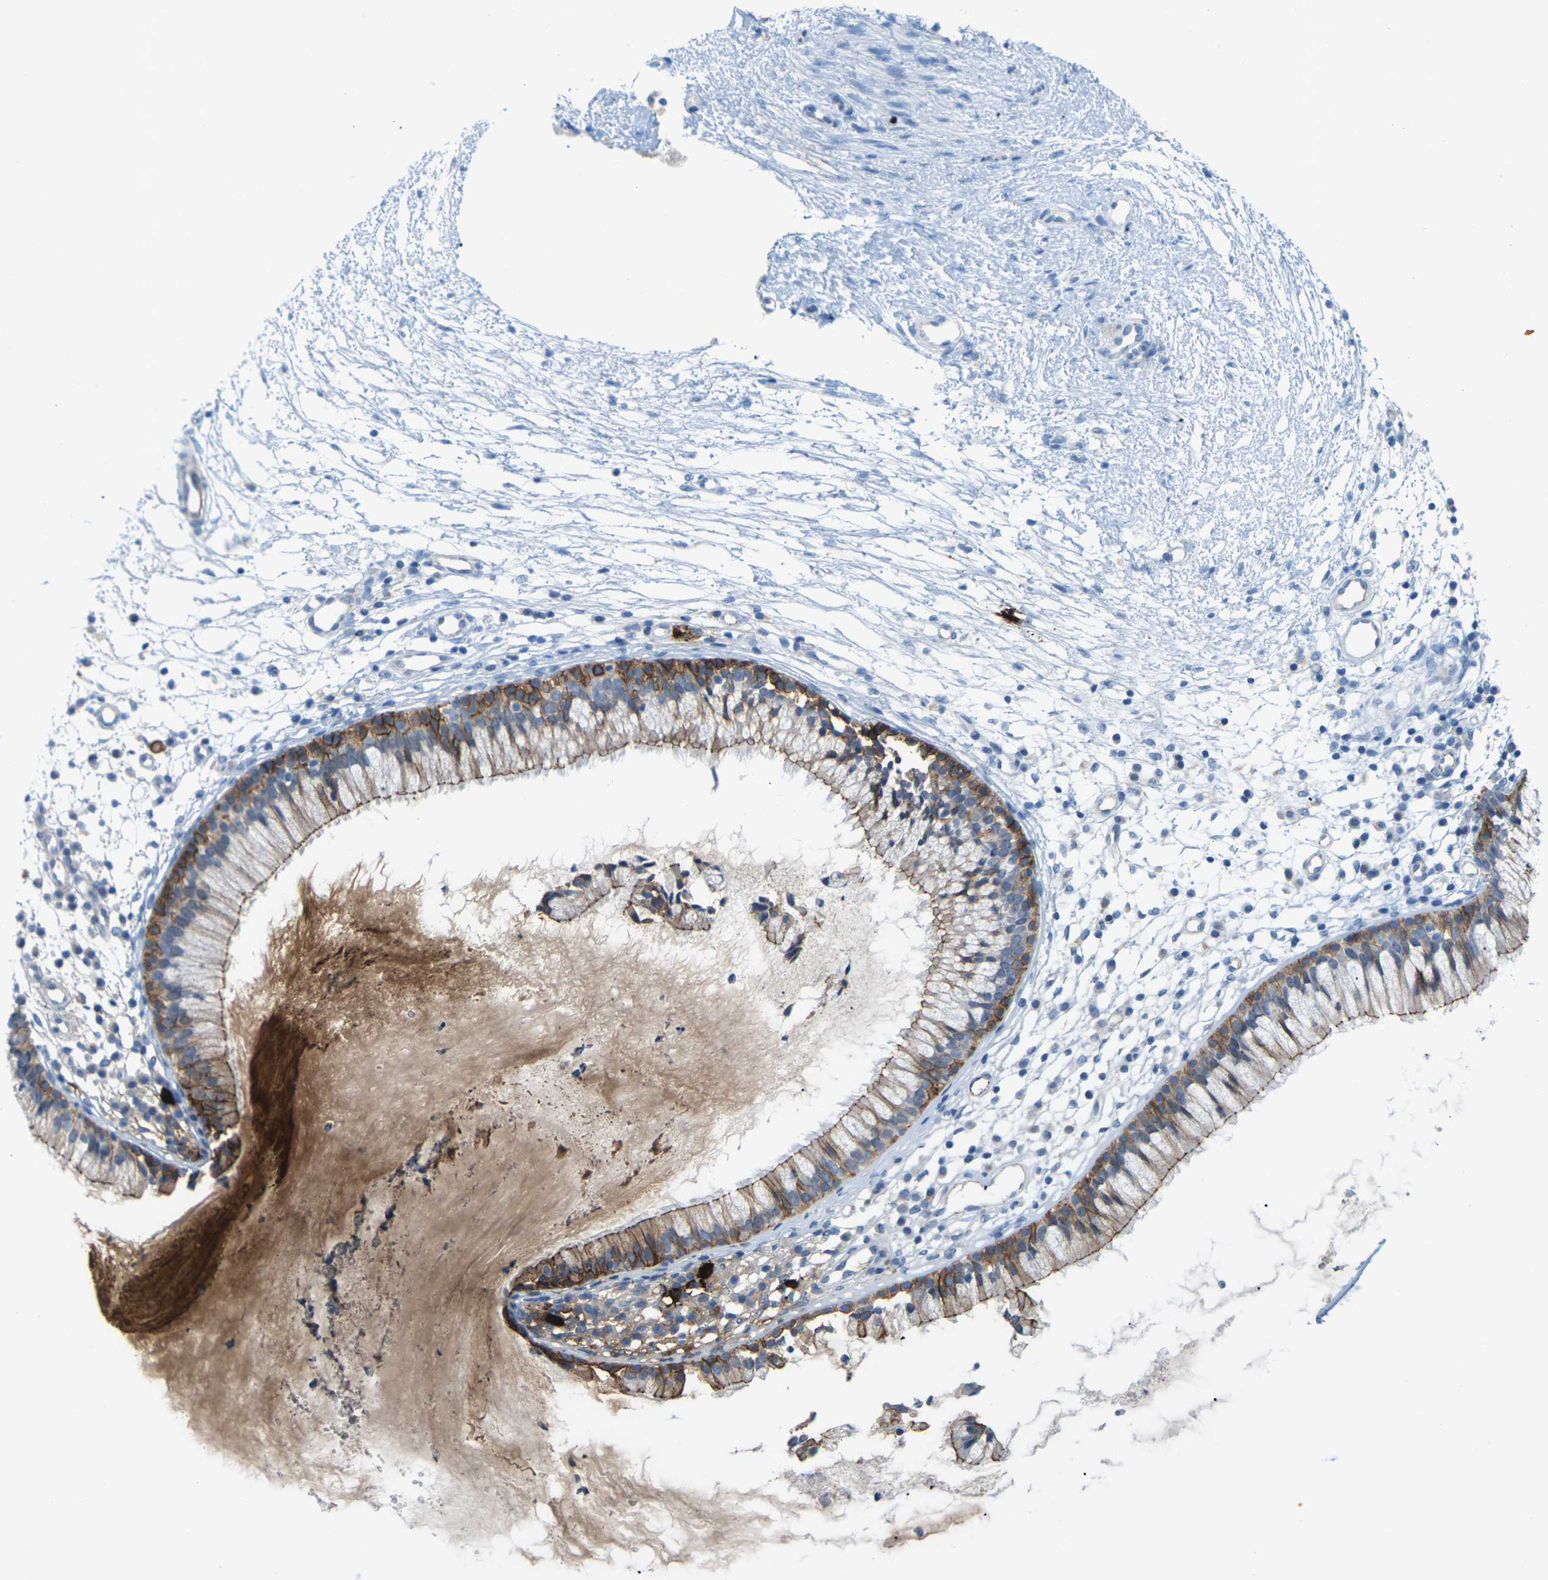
{"staining": {"intensity": "moderate", "quantity": ">75%", "location": "cytoplasmic/membranous"}, "tissue": "nasopharynx", "cell_type": "Respiratory epithelial cells", "image_type": "normal", "snomed": [{"axis": "morphology", "description": "Normal tissue, NOS"}, {"axis": "topography", "description": "Nasopharynx"}], "caption": "The image demonstrates a brown stain indicating the presence of a protein in the cytoplasmic/membranous of respiratory epithelial cells in nasopharynx. The staining is performed using DAB (3,3'-diaminobenzidine) brown chromogen to label protein expression. The nuclei are counter-stained blue using hematoxylin.", "gene": "CLDN3", "patient": {"sex": "male", "age": 21}}